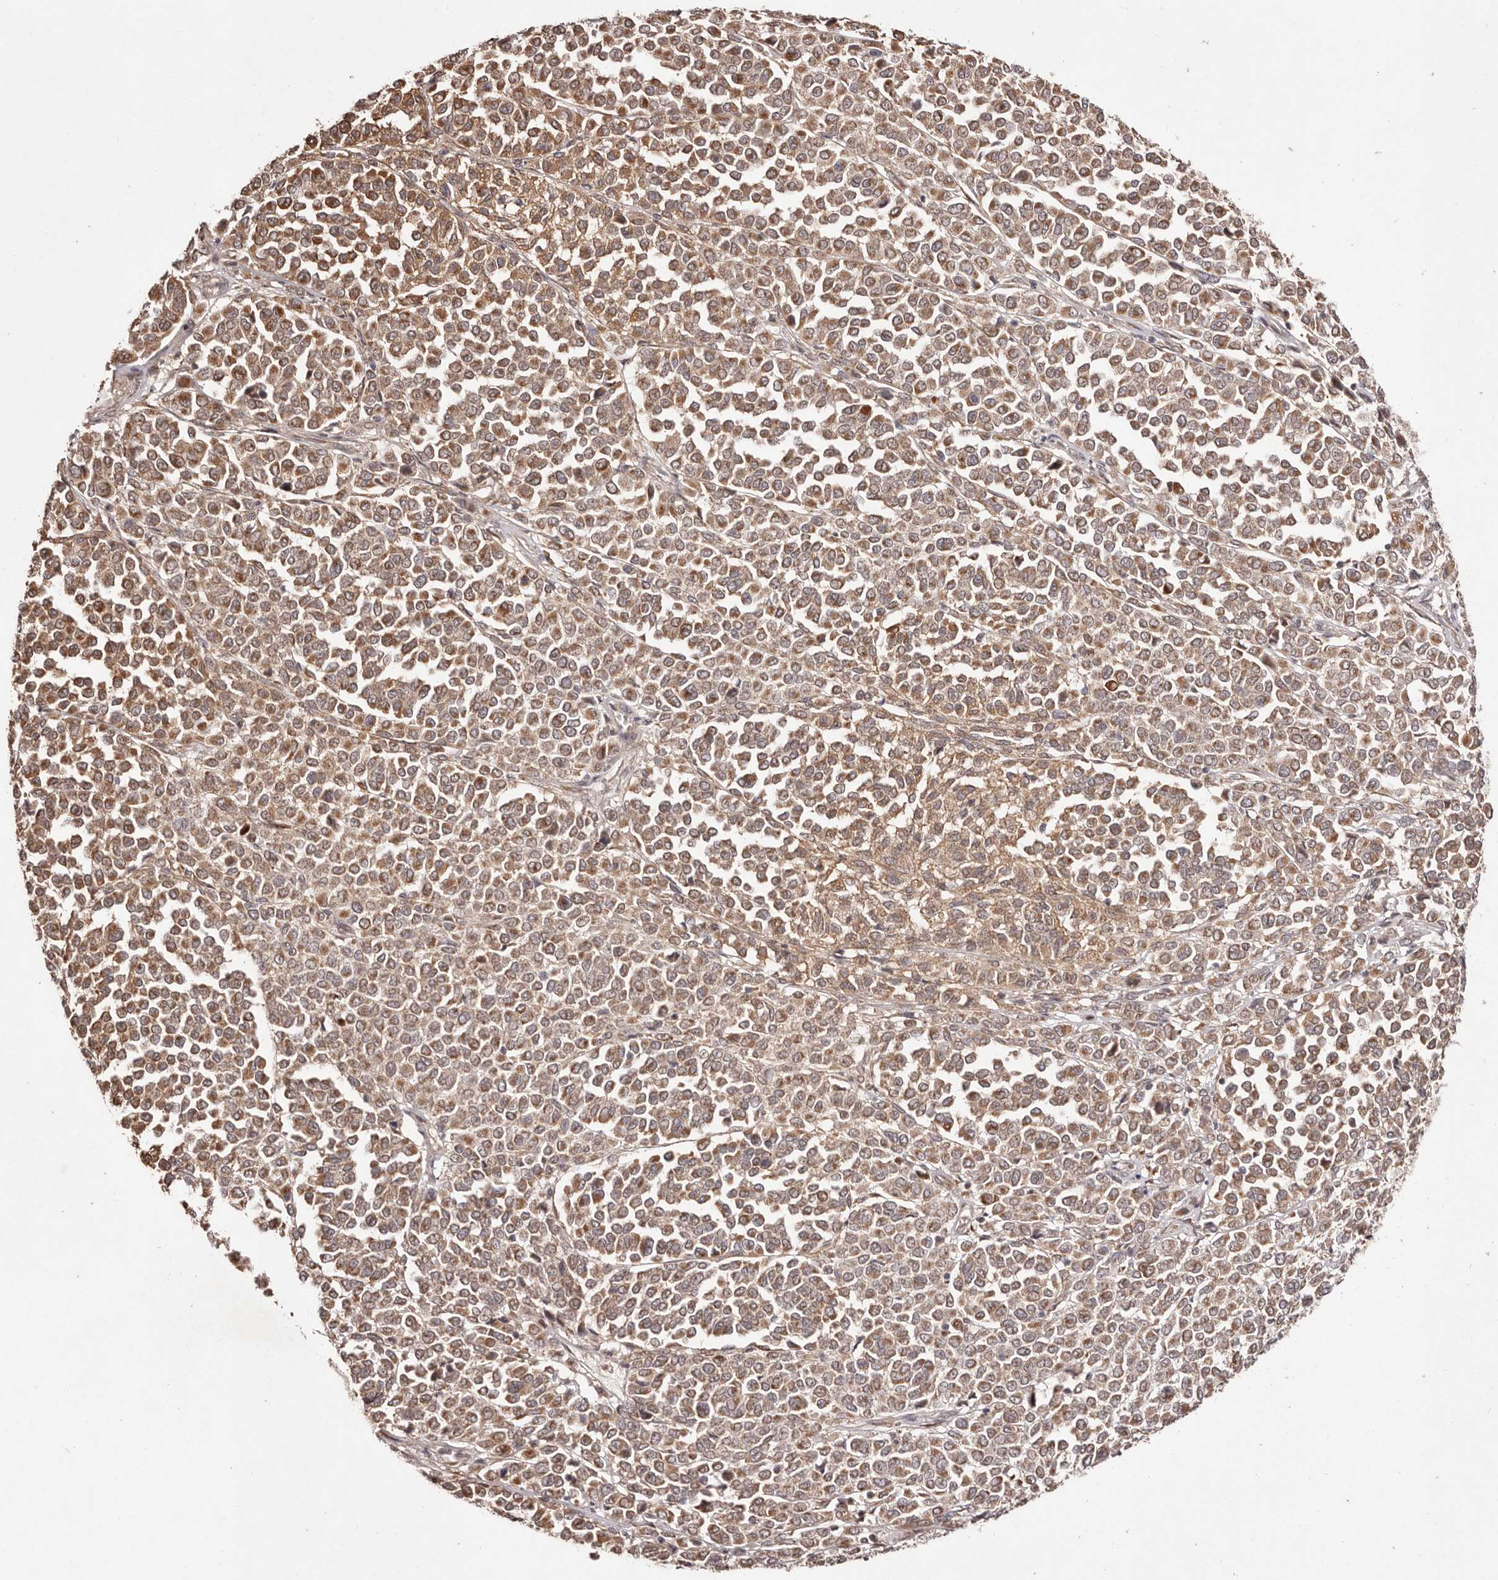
{"staining": {"intensity": "moderate", "quantity": ">75%", "location": "cytoplasmic/membranous"}, "tissue": "melanoma", "cell_type": "Tumor cells", "image_type": "cancer", "snomed": [{"axis": "morphology", "description": "Malignant melanoma, Metastatic site"}, {"axis": "topography", "description": "Pancreas"}], "caption": "Tumor cells reveal medium levels of moderate cytoplasmic/membranous staining in approximately >75% of cells in human melanoma.", "gene": "EGR3", "patient": {"sex": "female", "age": 30}}